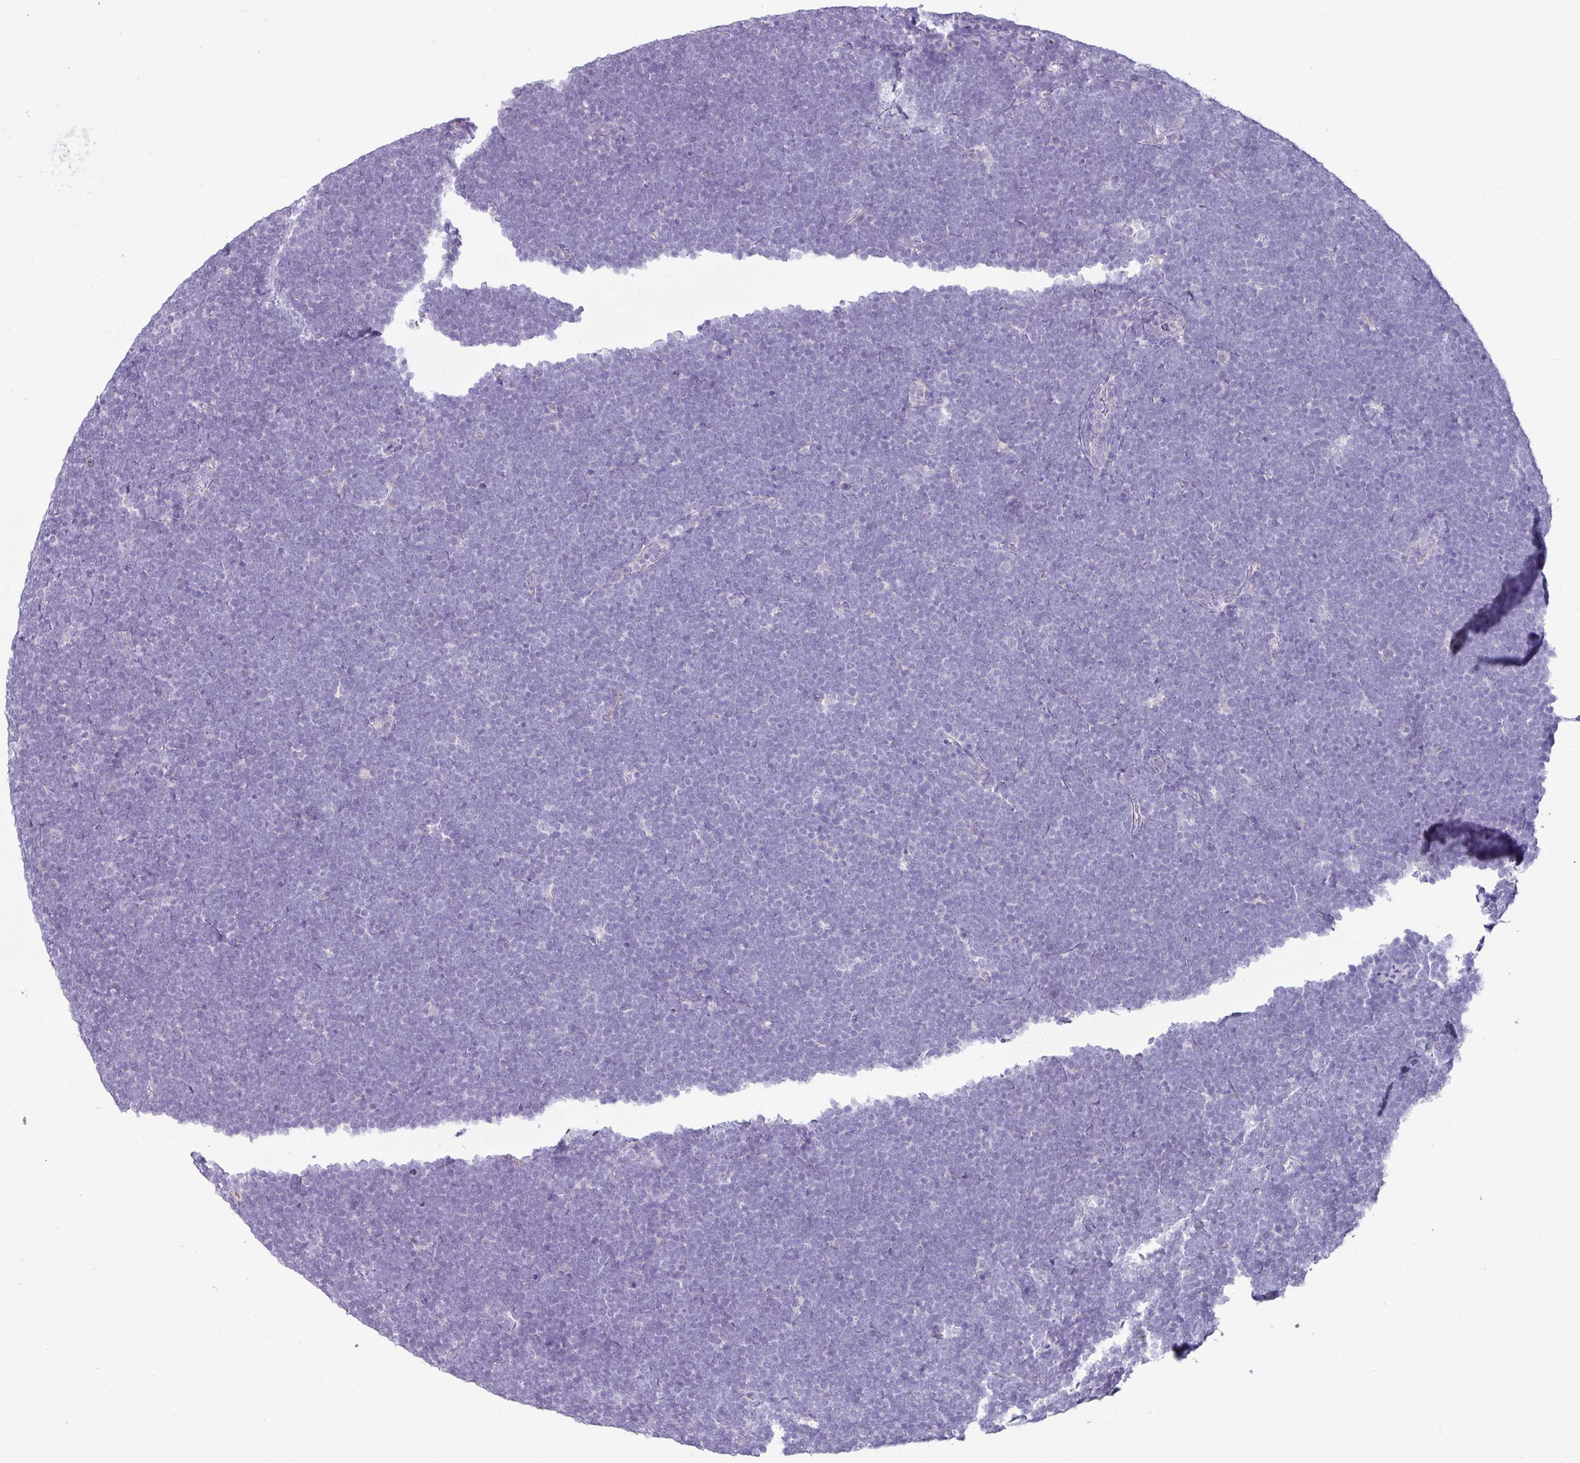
{"staining": {"intensity": "negative", "quantity": "none", "location": "none"}, "tissue": "lymphoma", "cell_type": "Tumor cells", "image_type": "cancer", "snomed": [{"axis": "morphology", "description": "Malignant lymphoma, non-Hodgkin's type, High grade"}, {"axis": "topography", "description": "Lymph node"}], "caption": "The histopathology image displays no staining of tumor cells in malignant lymphoma, non-Hodgkin's type (high-grade).", "gene": "OR52N1", "patient": {"sex": "male", "age": 13}}